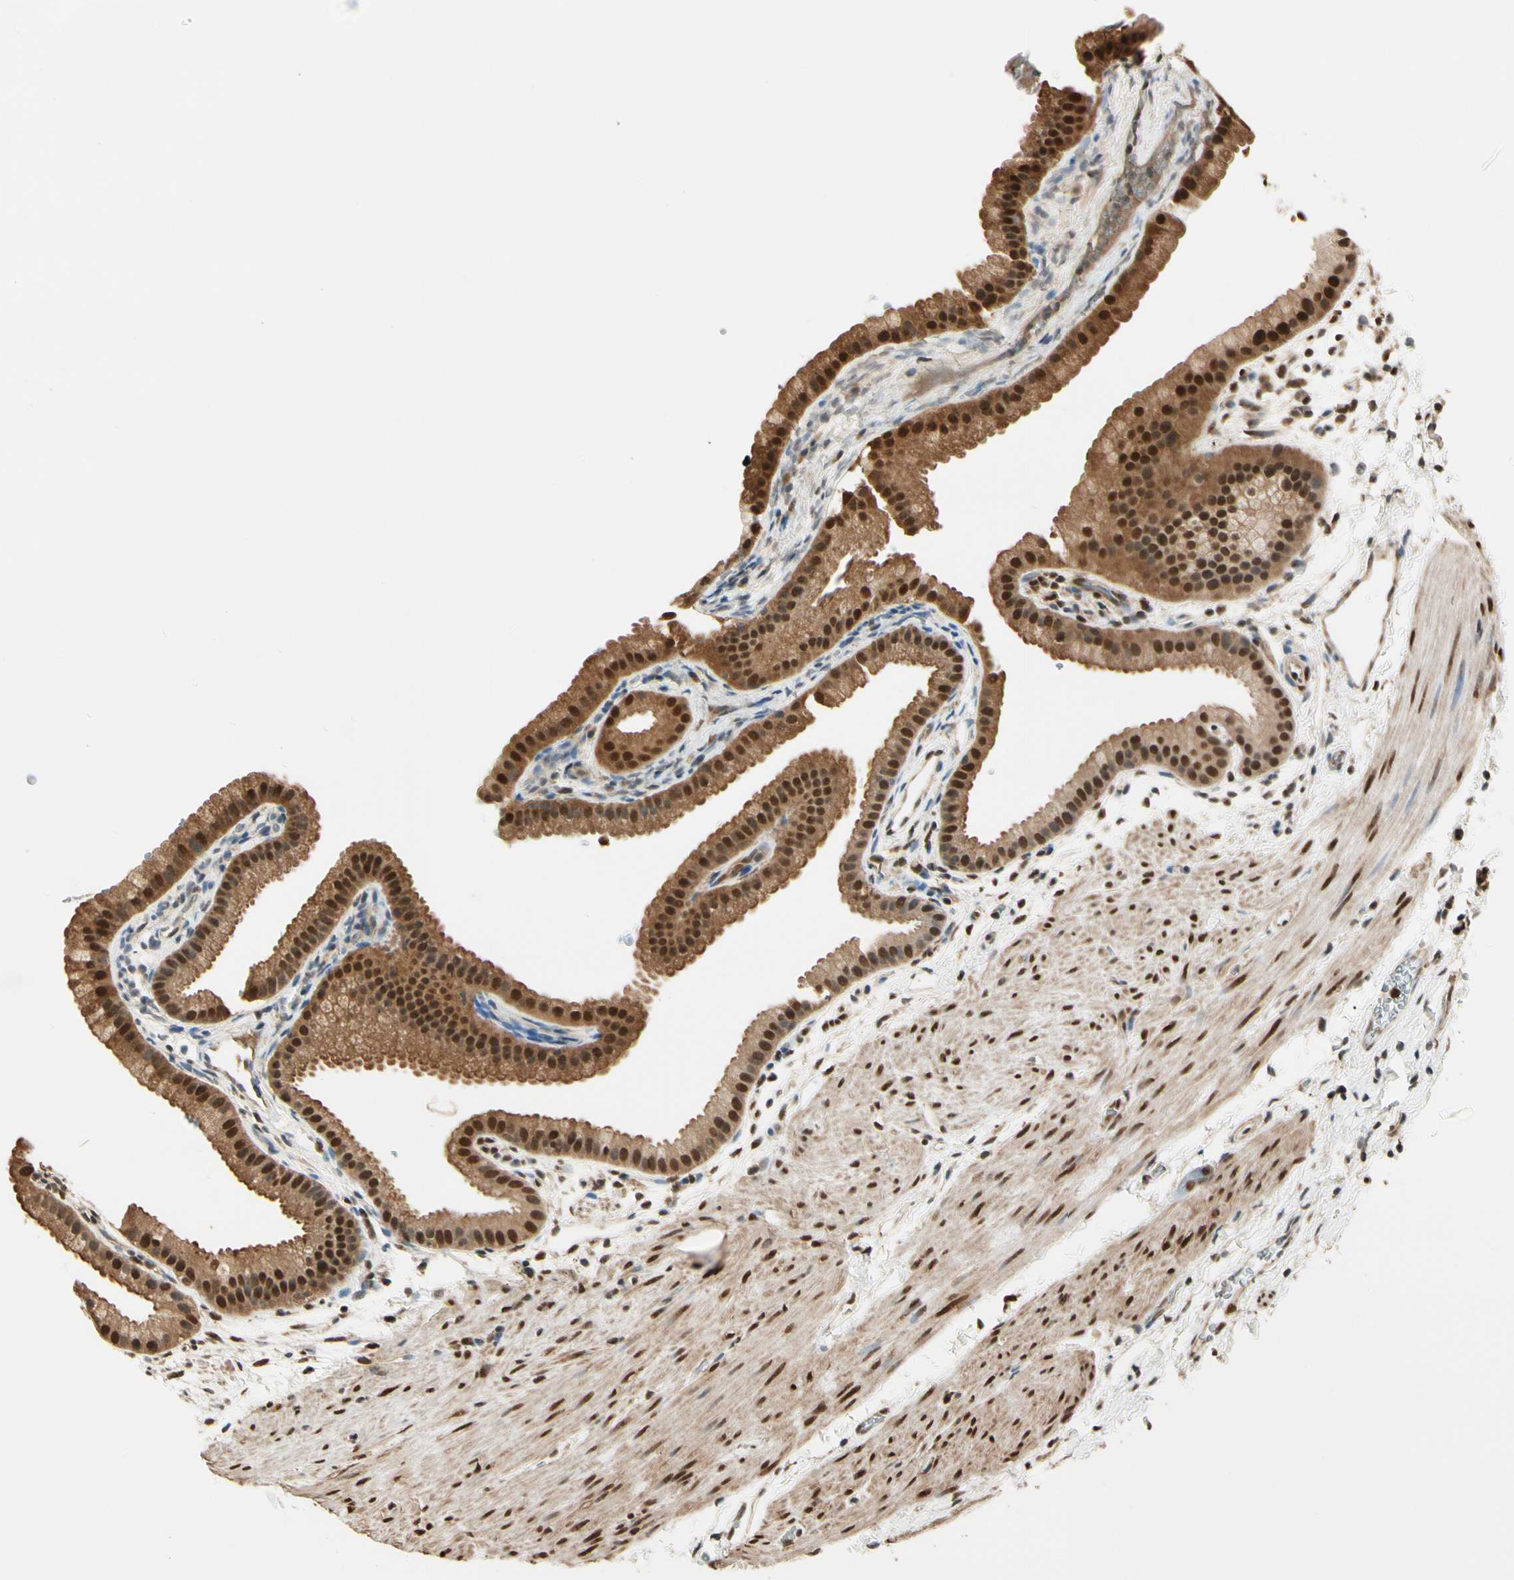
{"staining": {"intensity": "strong", "quantity": ">75%", "location": "cytoplasmic/membranous,nuclear"}, "tissue": "gallbladder", "cell_type": "Glandular cells", "image_type": "normal", "snomed": [{"axis": "morphology", "description": "Normal tissue, NOS"}, {"axis": "topography", "description": "Gallbladder"}], "caption": "Immunohistochemical staining of normal gallbladder demonstrates strong cytoplasmic/membranous,nuclear protein positivity in approximately >75% of glandular cells. (DAB IHC, brown staining for protein, blue staining for nuclei).", "gene": "PNCK", "patient": {"sex": "female", "age": 64}}